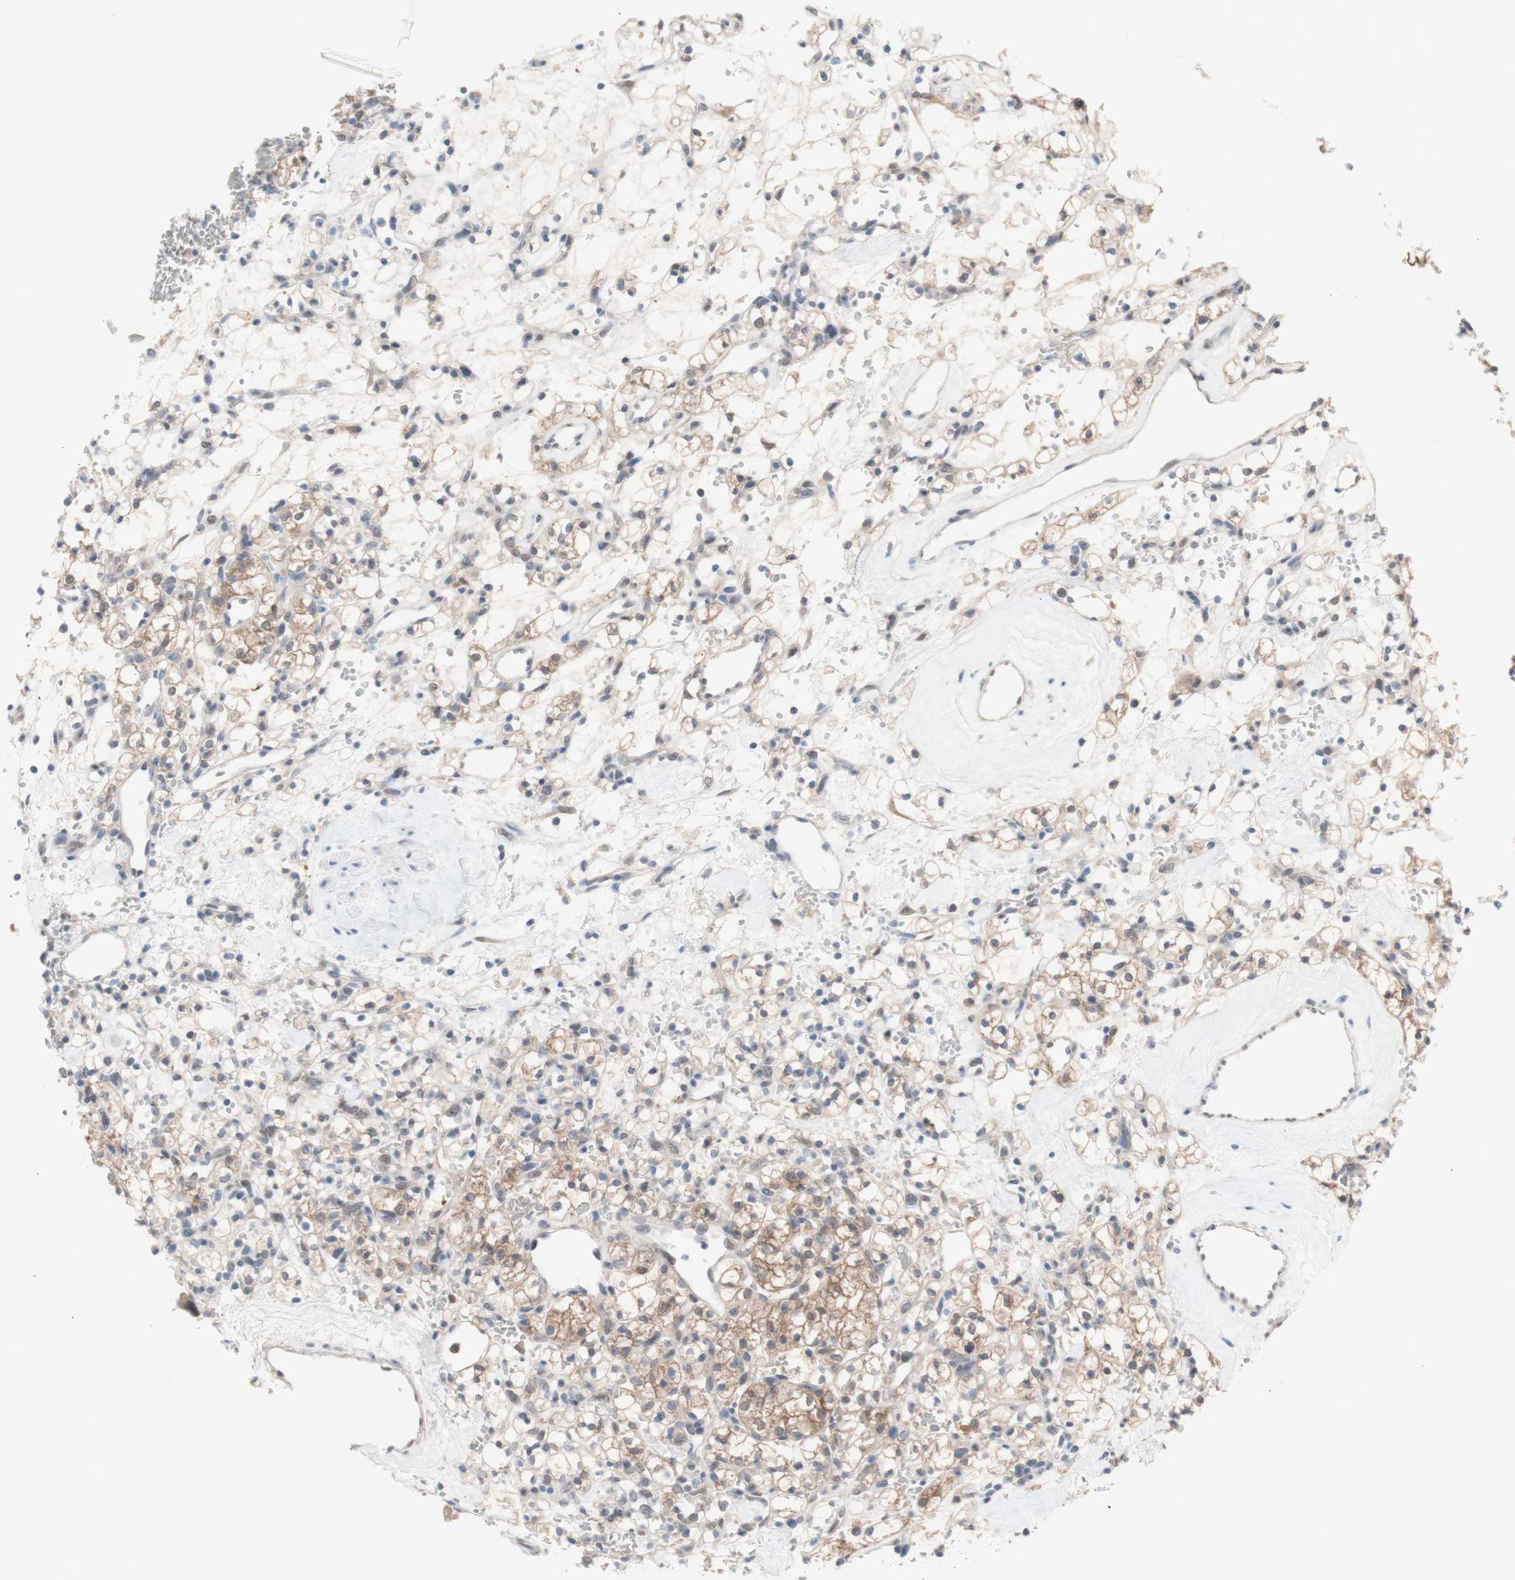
{"staining": {"intensity": "moderate", "quantity": "25%-75%", "location": "cytoplasmic/membranous"}, "tissue": "renal cancer", "cell_type": "Tumor cells", "image_type": "cancer", "snomed": [{"axis": "morphology", "description": "Adenocarcinoma, NOS"}, {"axis": "topography", "description": "Kidney"}], "caption": "DAB immunohistochemical staining of human renal adenocarcinoma shows moderate cytoplasmic/membranous protein expression in approximately 25%-75% of tumor cells.", "gene": "PRMT5", "patient": {"sex": "female", "age": 60}}